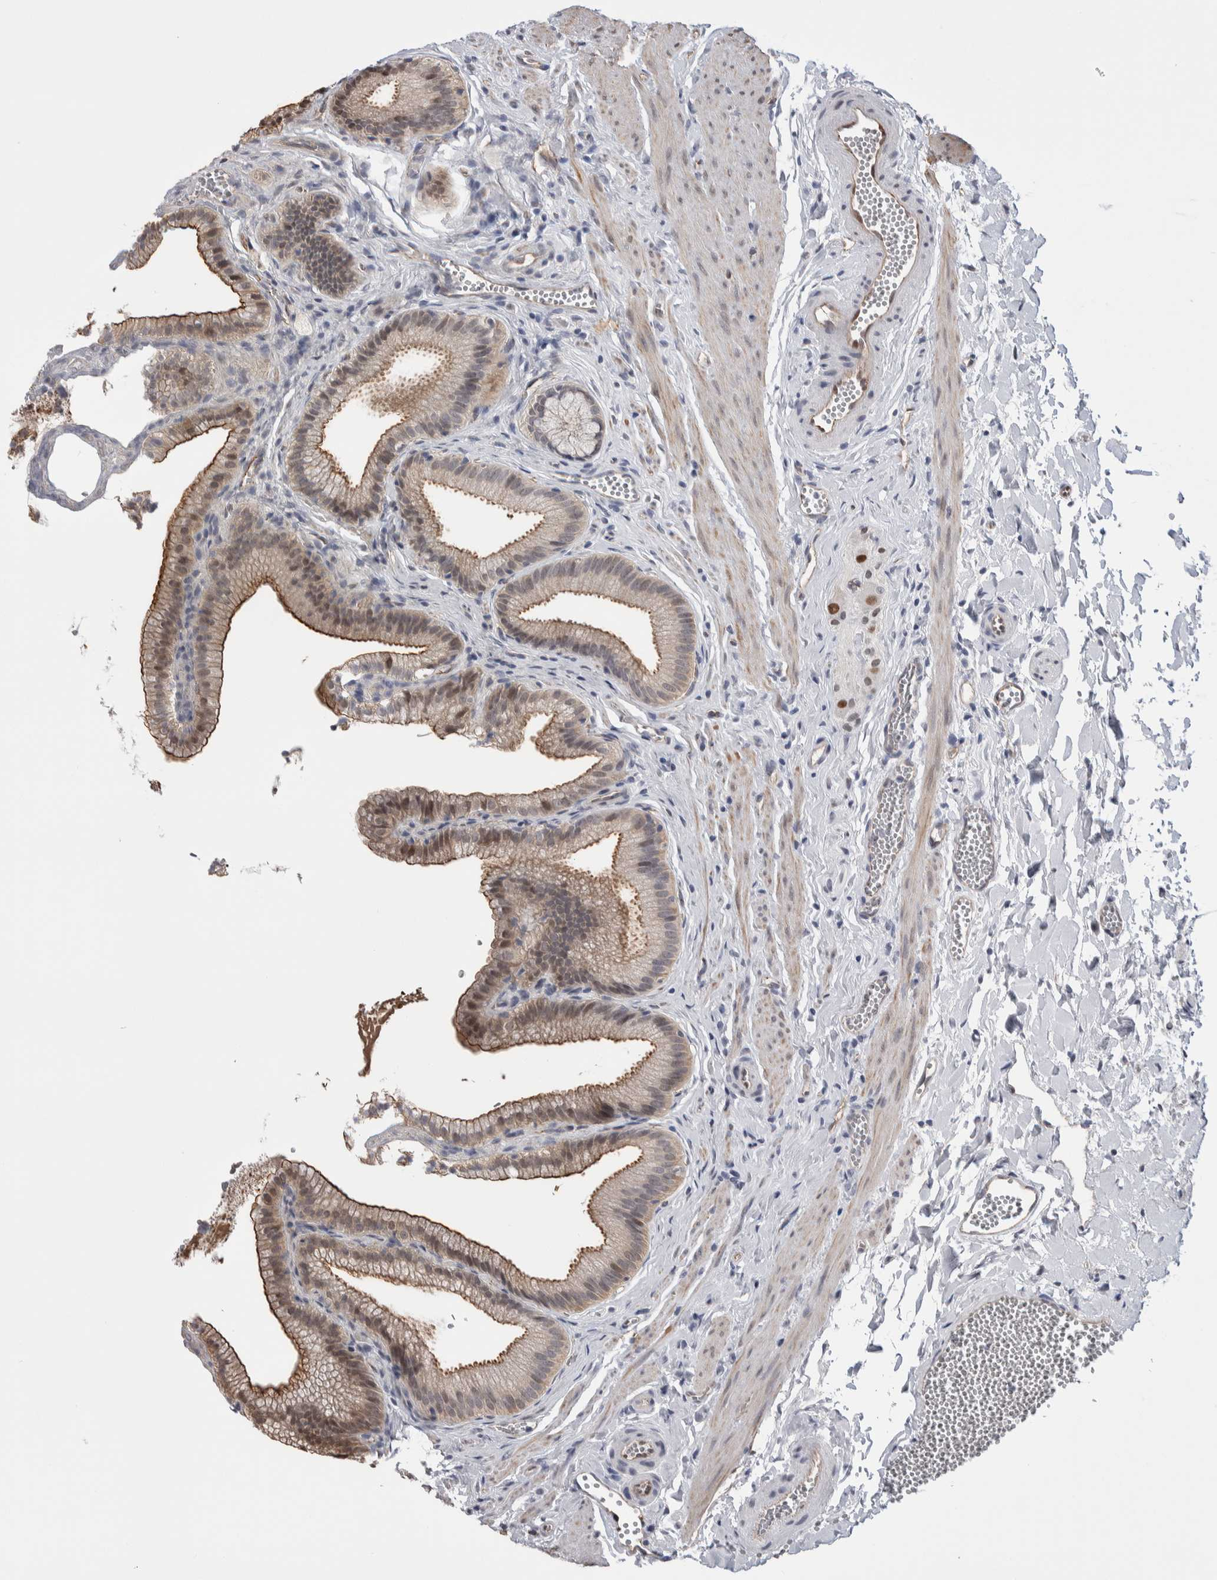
{"staining": {"intensity": "moderate", "quantity": ">75%", "location": "cytoplasmic/membranous,nuclear"}, "tissue": "gallbladder", "cell_type": "Glandular cells", "image_type": "normal", "snomed": [{"axis": "morphology", "description": "Normal tissue, NOS"}, {"axis": "topography", "description": "Gallbladder"}], "caption": "Immunohistochemistry (IHC) staining of normal gallbladder, which displays medium levels of moderate cytoplasmic/membranous,nuclear expression in about >75% of glandular cells indicating moderate cytoplasmic/membranous,nuclear protein expression. The staining was performed using DAB (brown) for protein detection and nuclei were counterstained in hematoxylin (blue).", "gene": "ZBTB49", "patient": {"sex": "male", "age": 38}}